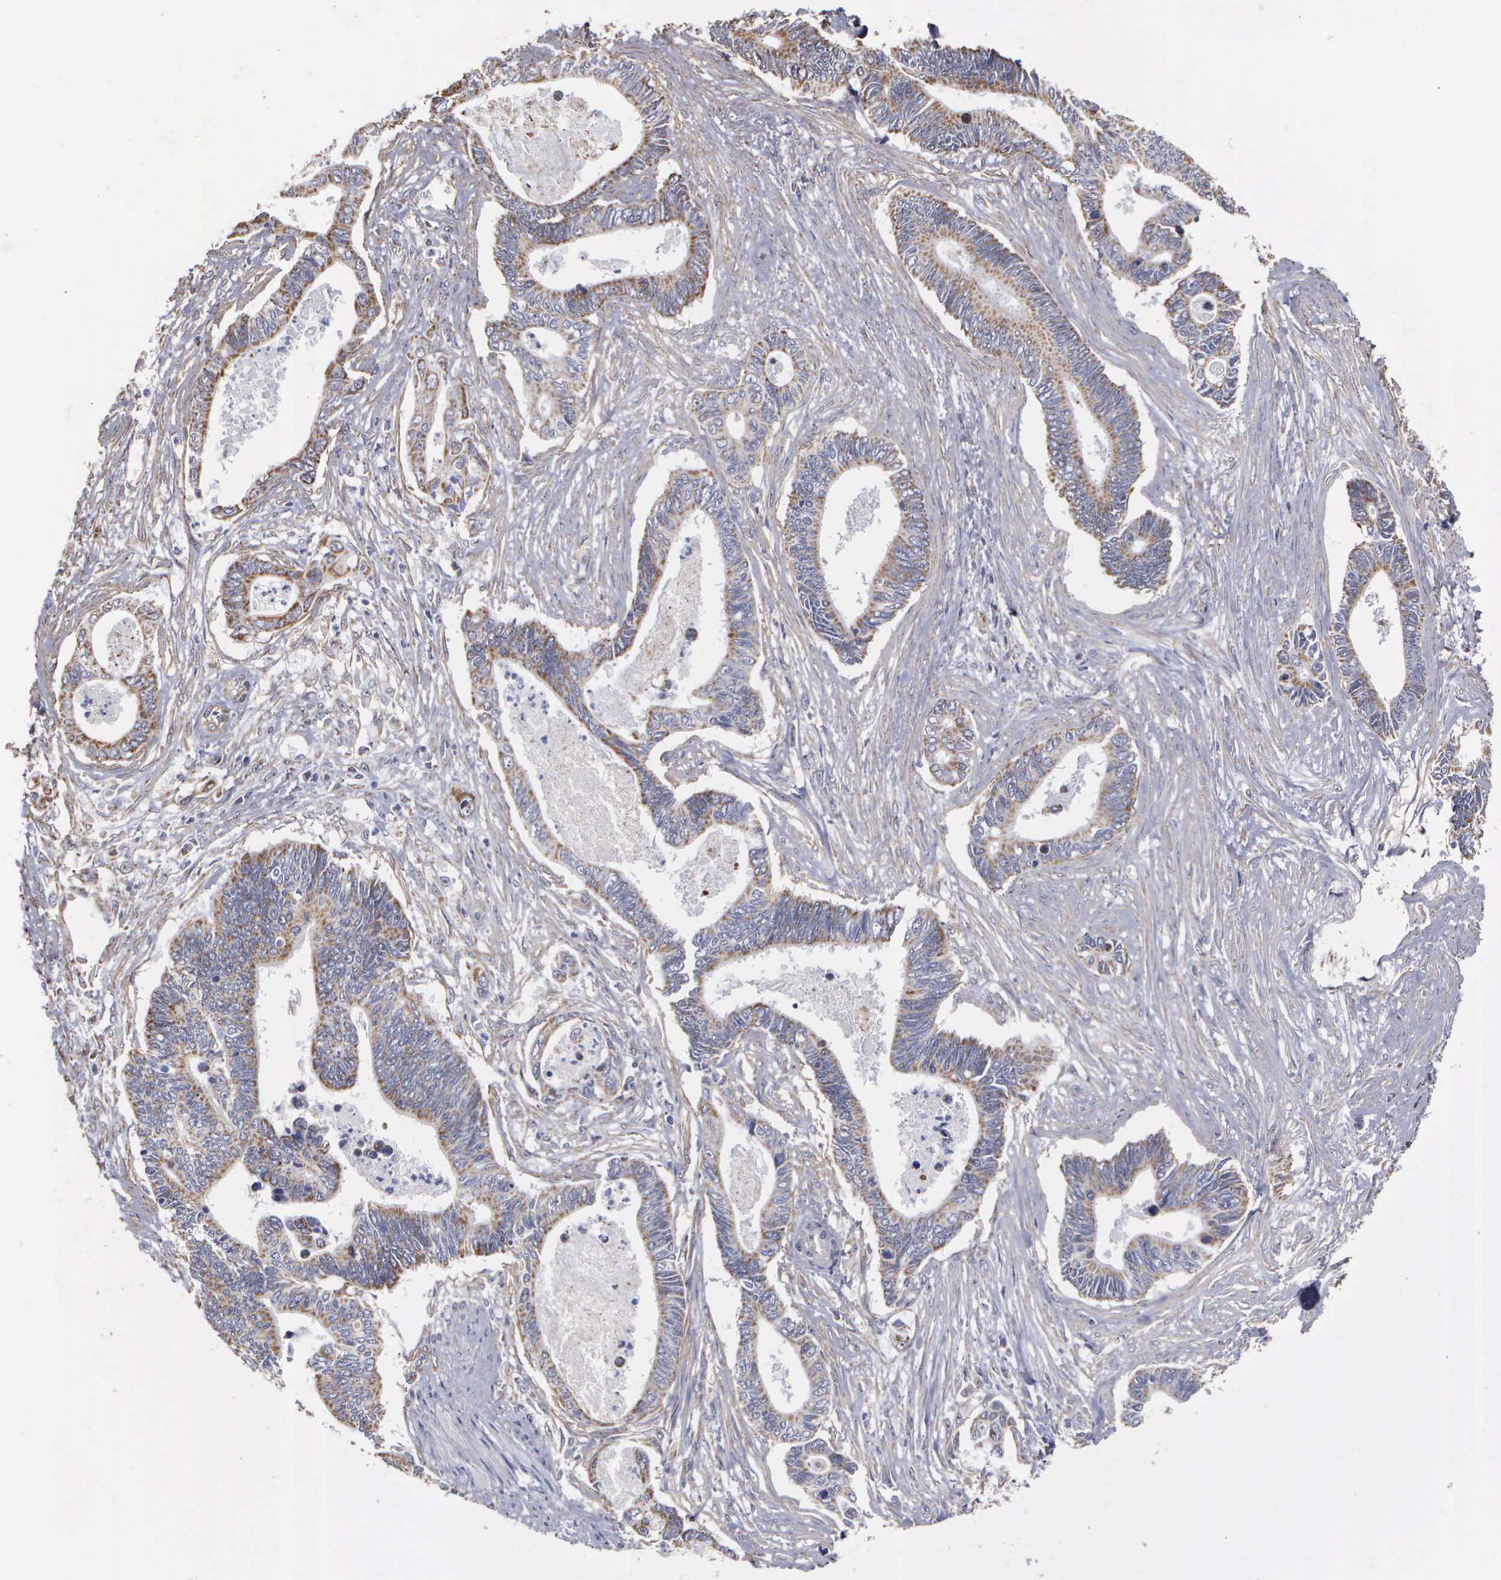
{"staining": {"intensity": "moderate", "quantity": ">75%", "location": "cytoplasmic/membranous"}, "tissue": "pancreatic cancer", "cell_type": "Tumor cells", "image_type": "cancer", "snomed": [{"axis": "morphology", "description": "Adenocarcinoma, NOS"}, {"axis": "topography", "description": "Pancreas"}], "caption": "Immunohistochemical staining of human pancreatic cancer (adenocarcinoma) shows medium levels of moderate cytoplasmic/membranous positivity in approximately >75% of tumor cells. Using DAB (brown) and hematoxylin (blue) stains, captured at high magnification using brightfield microscopy.", "gene": "NGDN", "patient": {"sex": "female", "age": 70}}